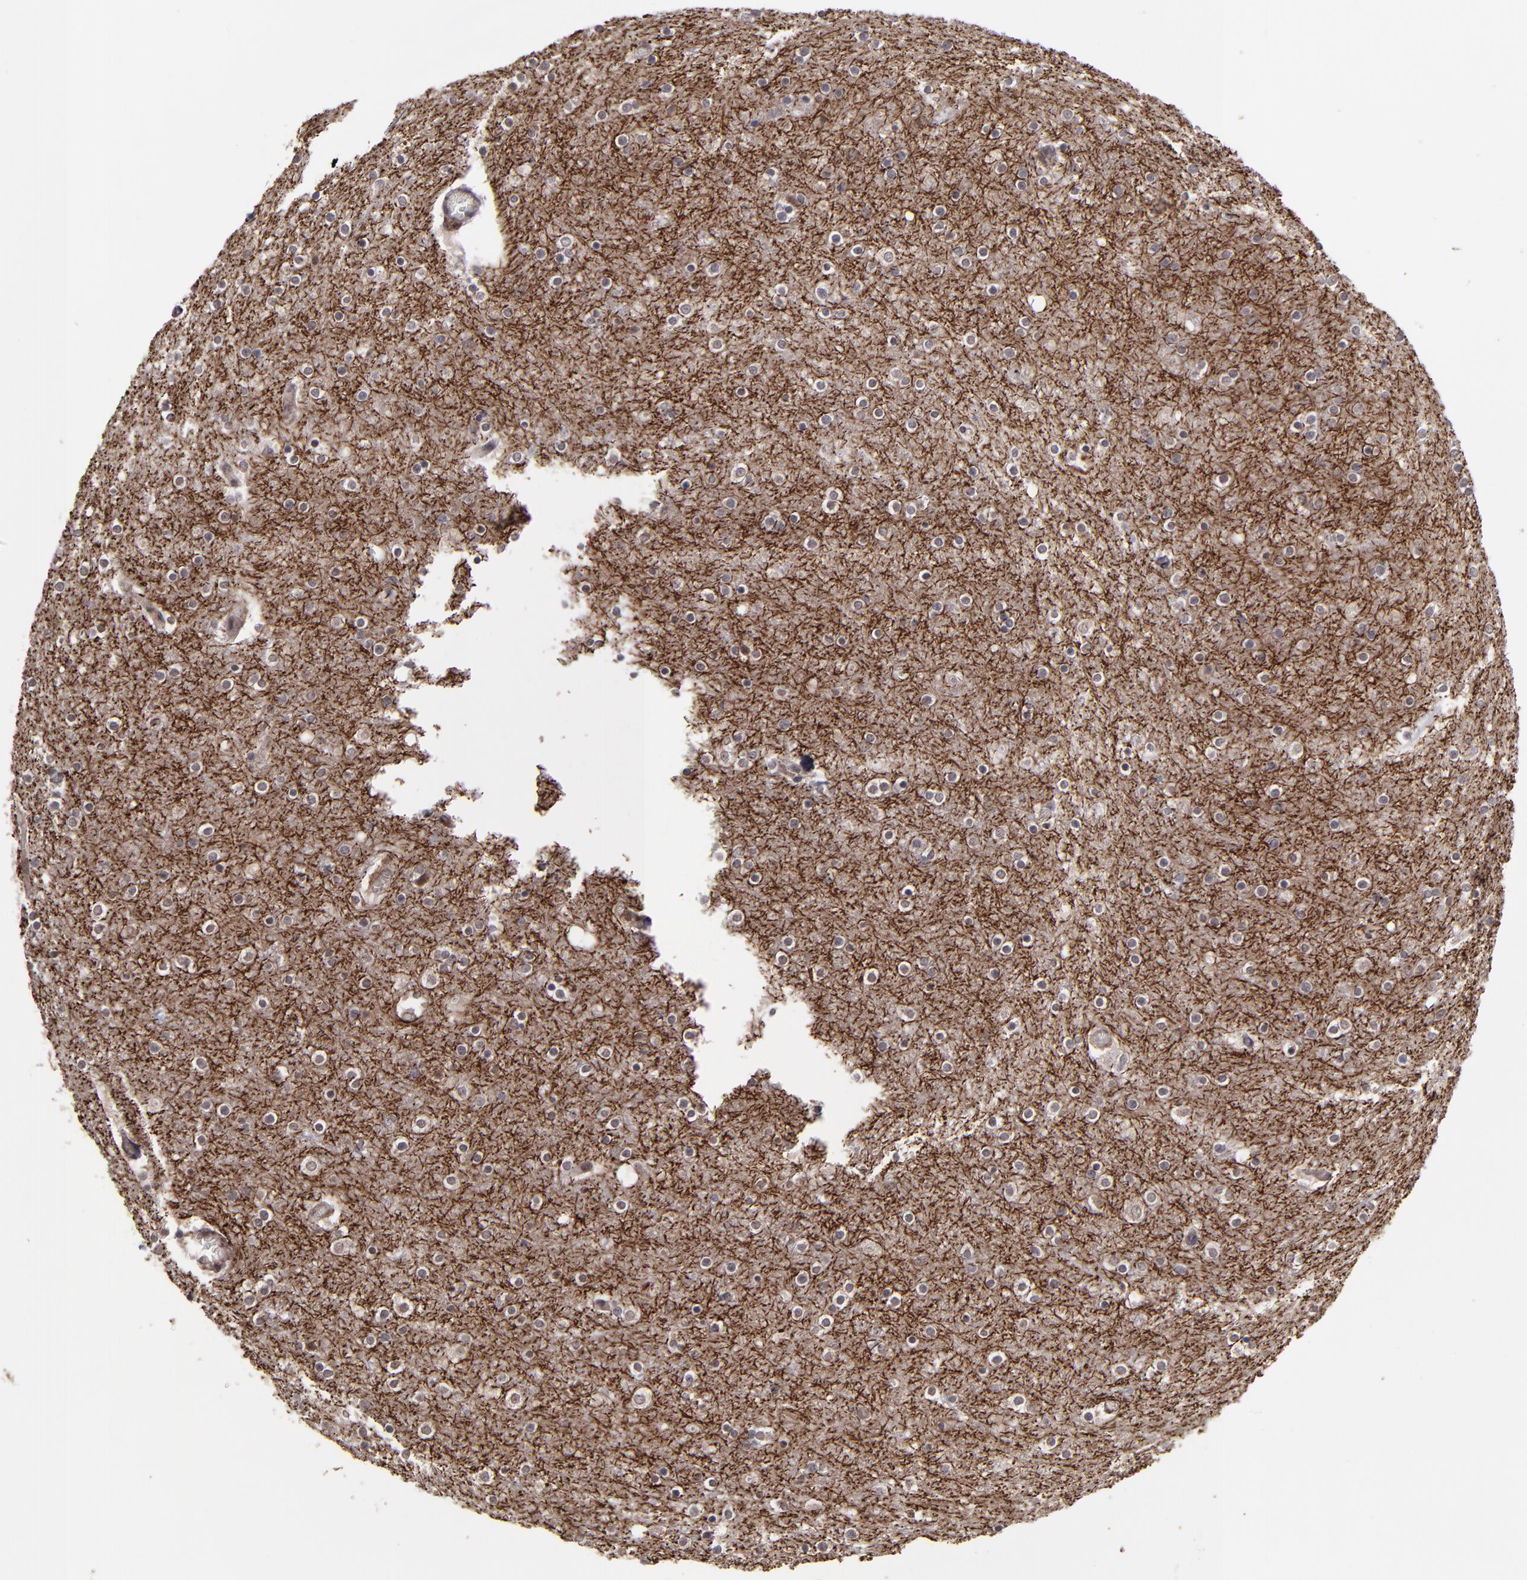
{"staining": {"intensity": "negative", "quantity": "none", "location": "none"}, "tissue": "cerebral cortex", "cell_type": "Endothelial cells", "image_type": "normal", "snomed": [{"axis": "morphology", "description": "Normal tissue, NOS"}, {"axis": "topography", "description": "Cerebral cortex"}], "caption": "IHC photomicrograph of normal cerebral cortex: human cerebral cortex stained with DAB demonstrates no significant protein positivity in endothelial cells.", "gene": "SIPA1L1", "patient": {"sex": "female", "age": 54}}